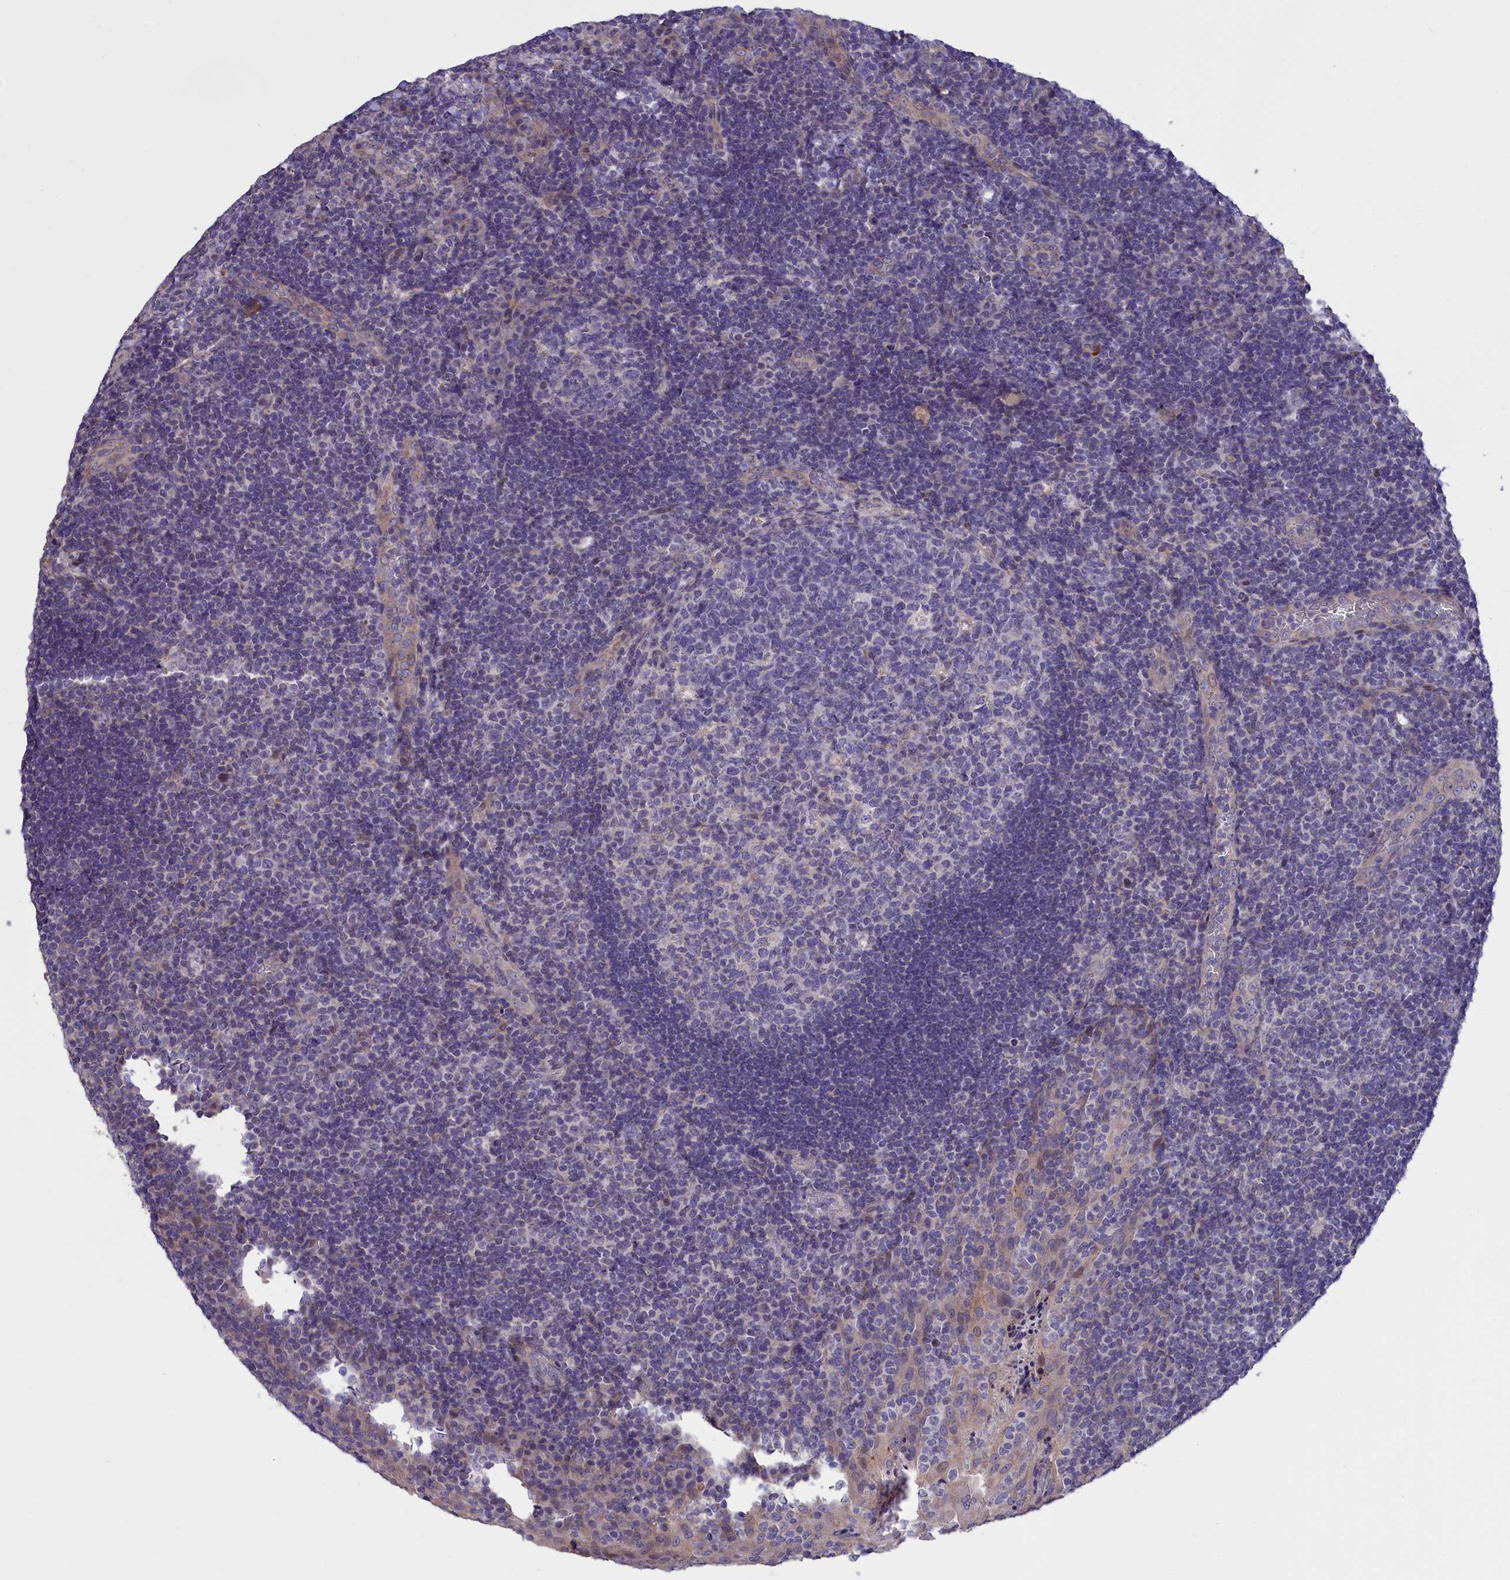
{"staining": {"intensity": "negative", "quantity": "none", "location": "none"}, "tissue": "tonsil", "cell_type": "Germinal center cells", "image_type": "normal", "snomed": [{"axis": "morphology", "description": "Normal tissue, NOS"}, {"axis": "topography", "description": "Tonsil"}], "caption": "Immunohistochemistry (IHC) of normal human tonsil reveals no staining in germinal center cells. (DAB (3,3'-diaminobenzidine) immunohistochemistry (IHC) visualized using brightfield microscopy, high magnification).", "gene": "CYP2U1", "patient": {"sex": "male", "age": 17}}